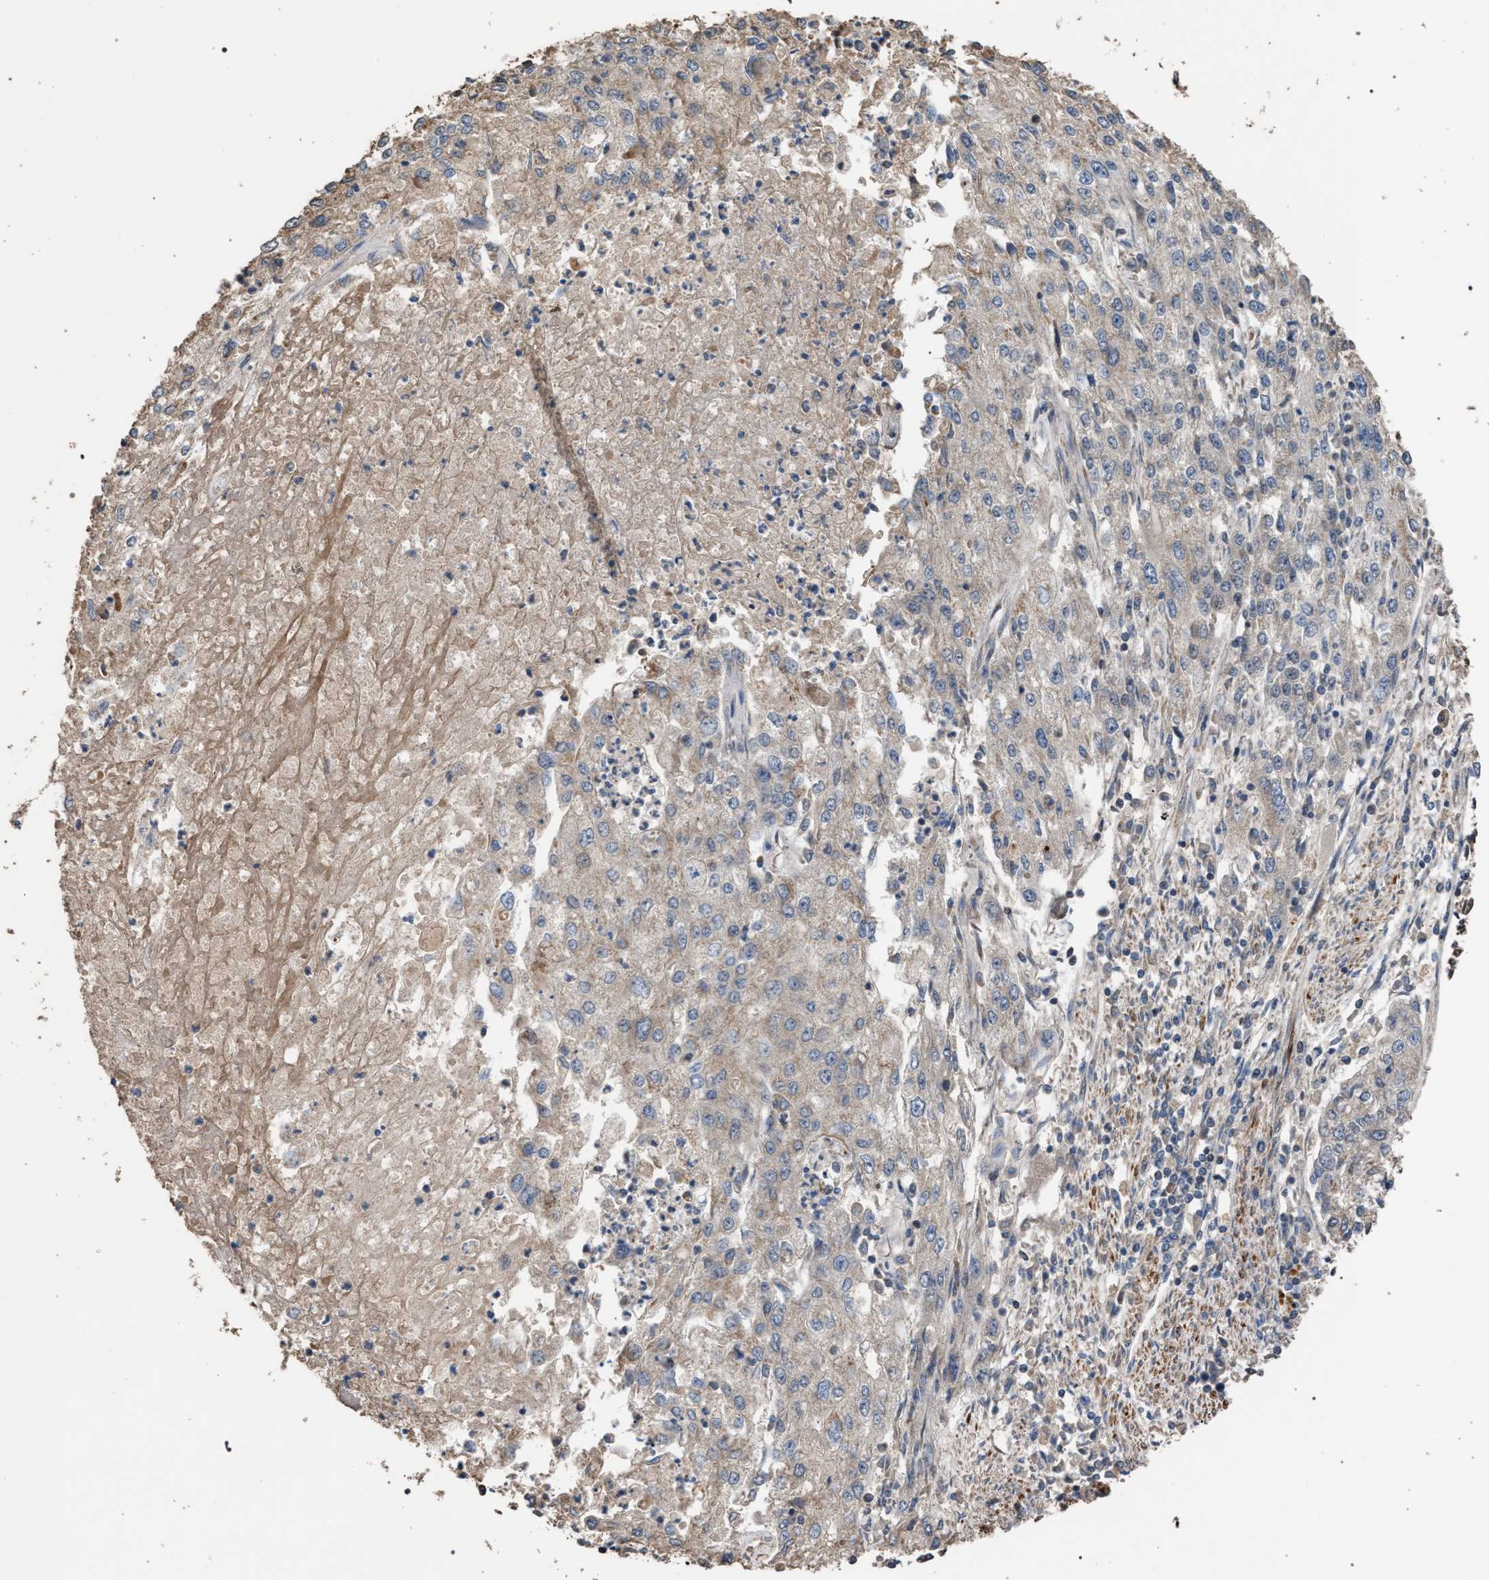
{"staining": {"intensity": "weak", "quantity": "25%-75%", "location": "cytoplasmic/membranous"}, "tissue": "endometrial cancer", "cell_type": "Tumor cells", "image_type": "cancer", "snomed": [{"axis": "morphology", "description": "Adenocarcinoma, NOS"}, {"axis": "topography", "description": "Endometrium"}], "caption": "A brown stain labels weak cytoplasmic/membranous positivity of a protein in adenocarcinoma (endometrial) tumor cells.", "gene": "NAA35", "patient": {"sex": "female", "age": 49}}